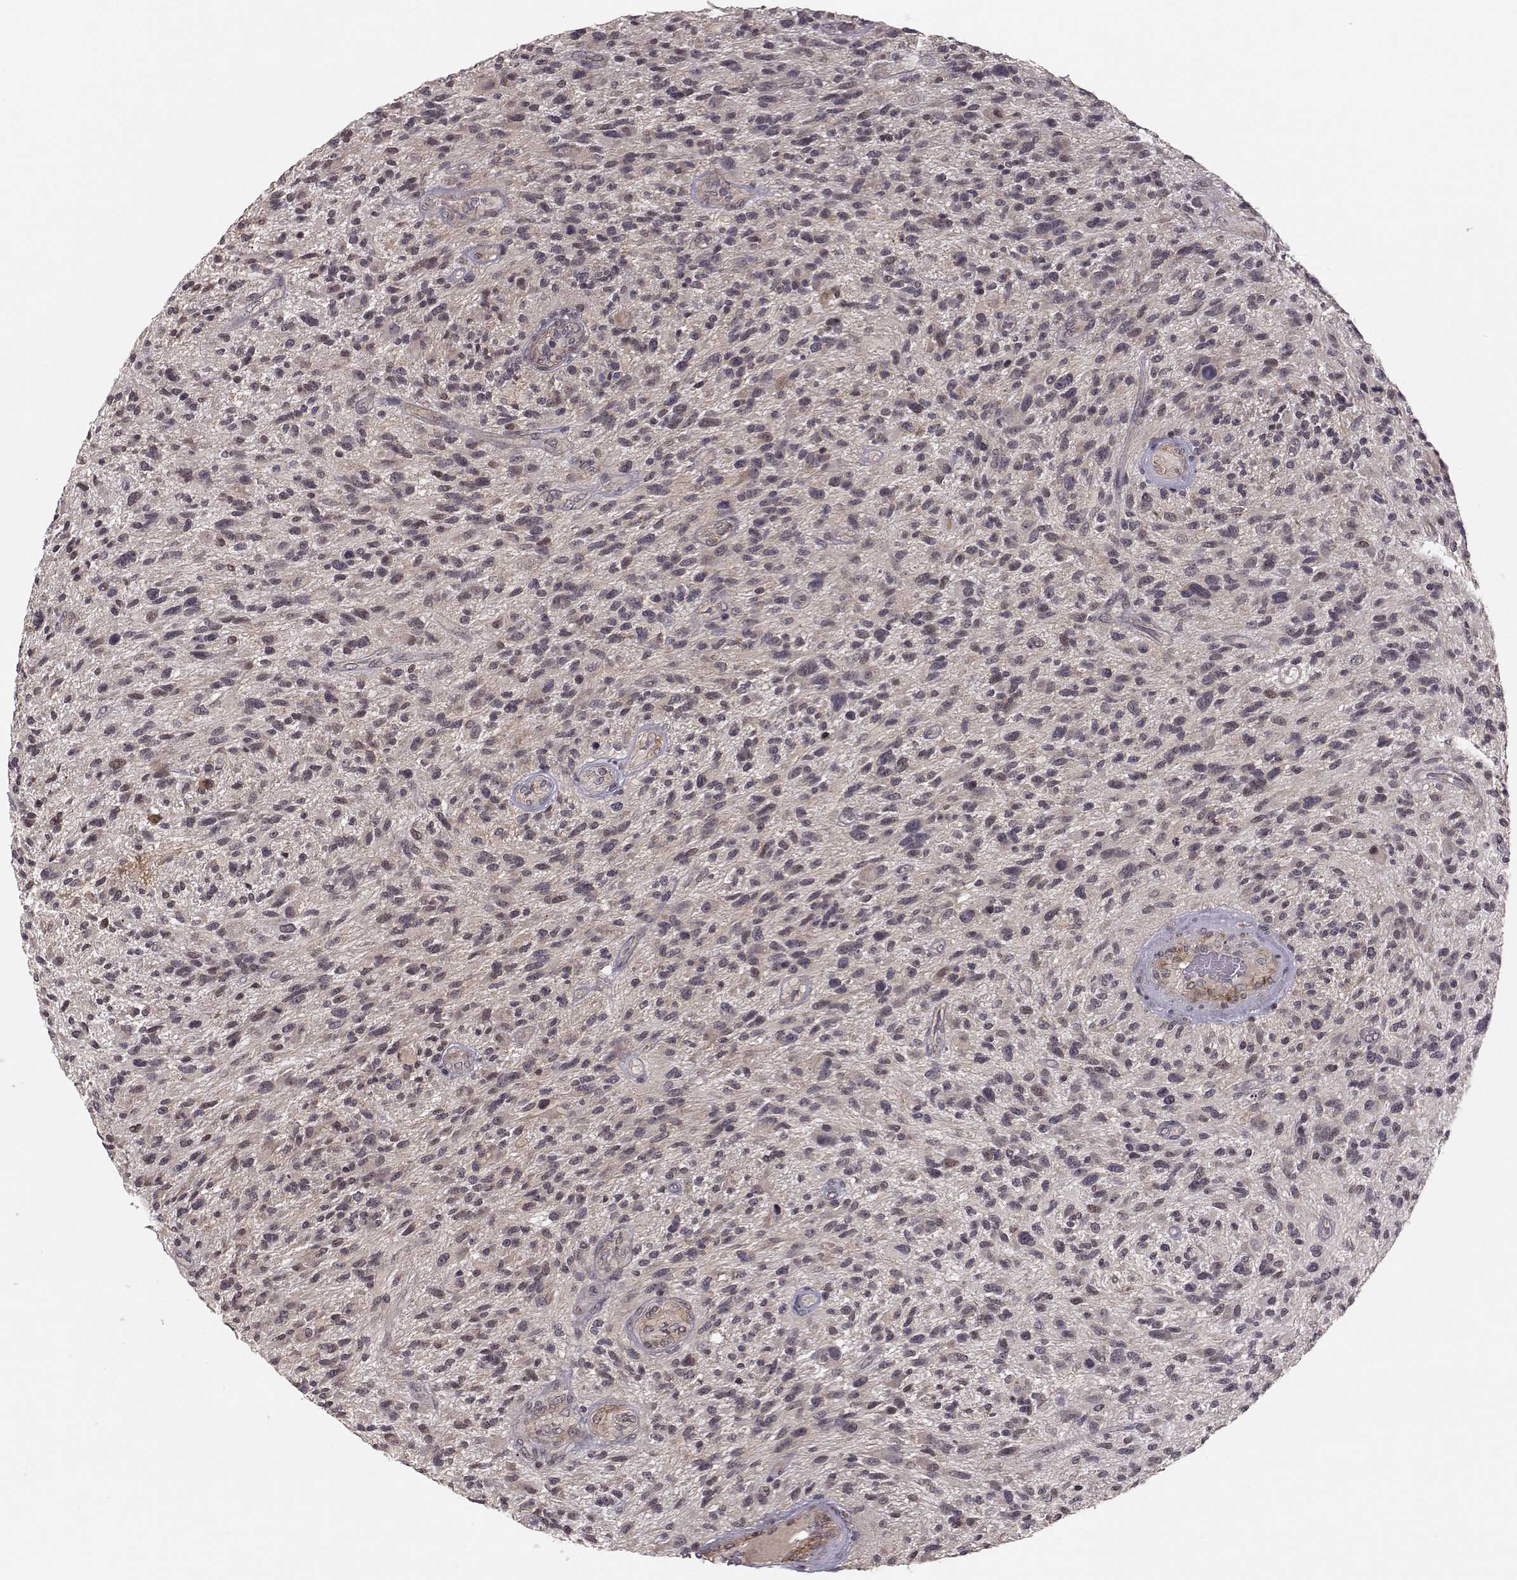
{"staining": {"intensity": "negative", "quantity": "none", "location": "none"}, "tissue": "glioma", "cell_type": "Tumor cells", "image_type": "cancer", "snomed": [{"axis": "morphology", "description": "Glioma, malignant, High grade"}, {"axis": "topography", "description": "Brain"}], "caption": "High-grade glioma (malignant) was stained to show a protein in brown. There is no significant positivity in tumor cells.", "gene": "PLEKHG3", "patient": {"sex": "male", "age": 47}}